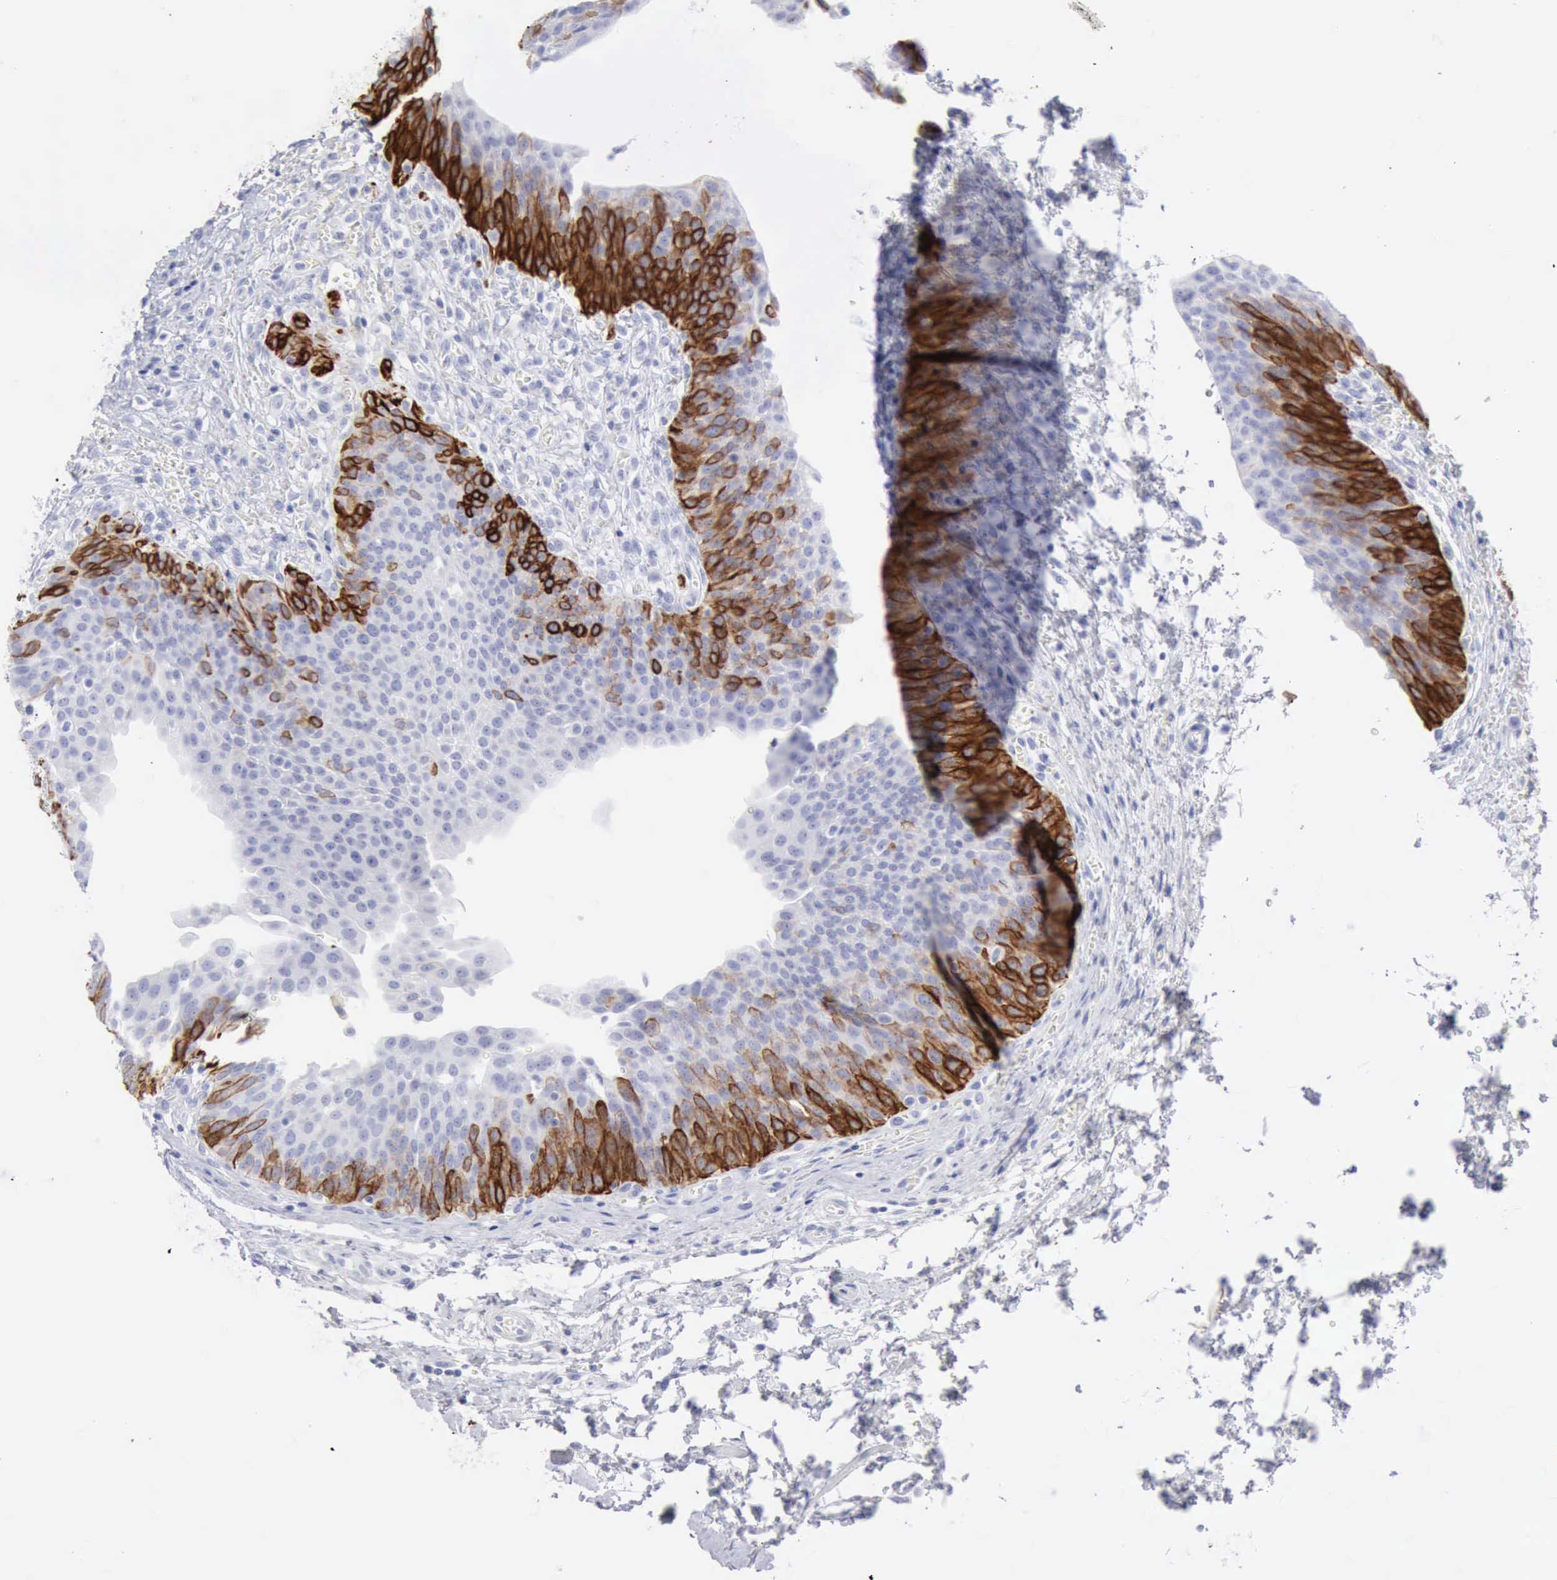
{"staining": {"intensity": "strong", "quantity": "25%-75%", "location": "cytoplasmic/membranous"}, "tissue": "urinary bladder", "cell_type": "Urothelial cells", "image_type": "normal", "snomed": [{"axis": "morphology", "description": "Normal tissue, NOS"}, {"axis": "topography", "description": "Smooth muscle"}, {"axis": "topography", "description": "Urinary bladder"}], "caption": "Urinary bladder was stained to show a protein in brown. There is high levels of strong cytoplasmic/membranous positivity in approximately 25%-75% of urothelial cells.", "gene": "KRT5", "patient": {"sex": "male", "age": 35}}